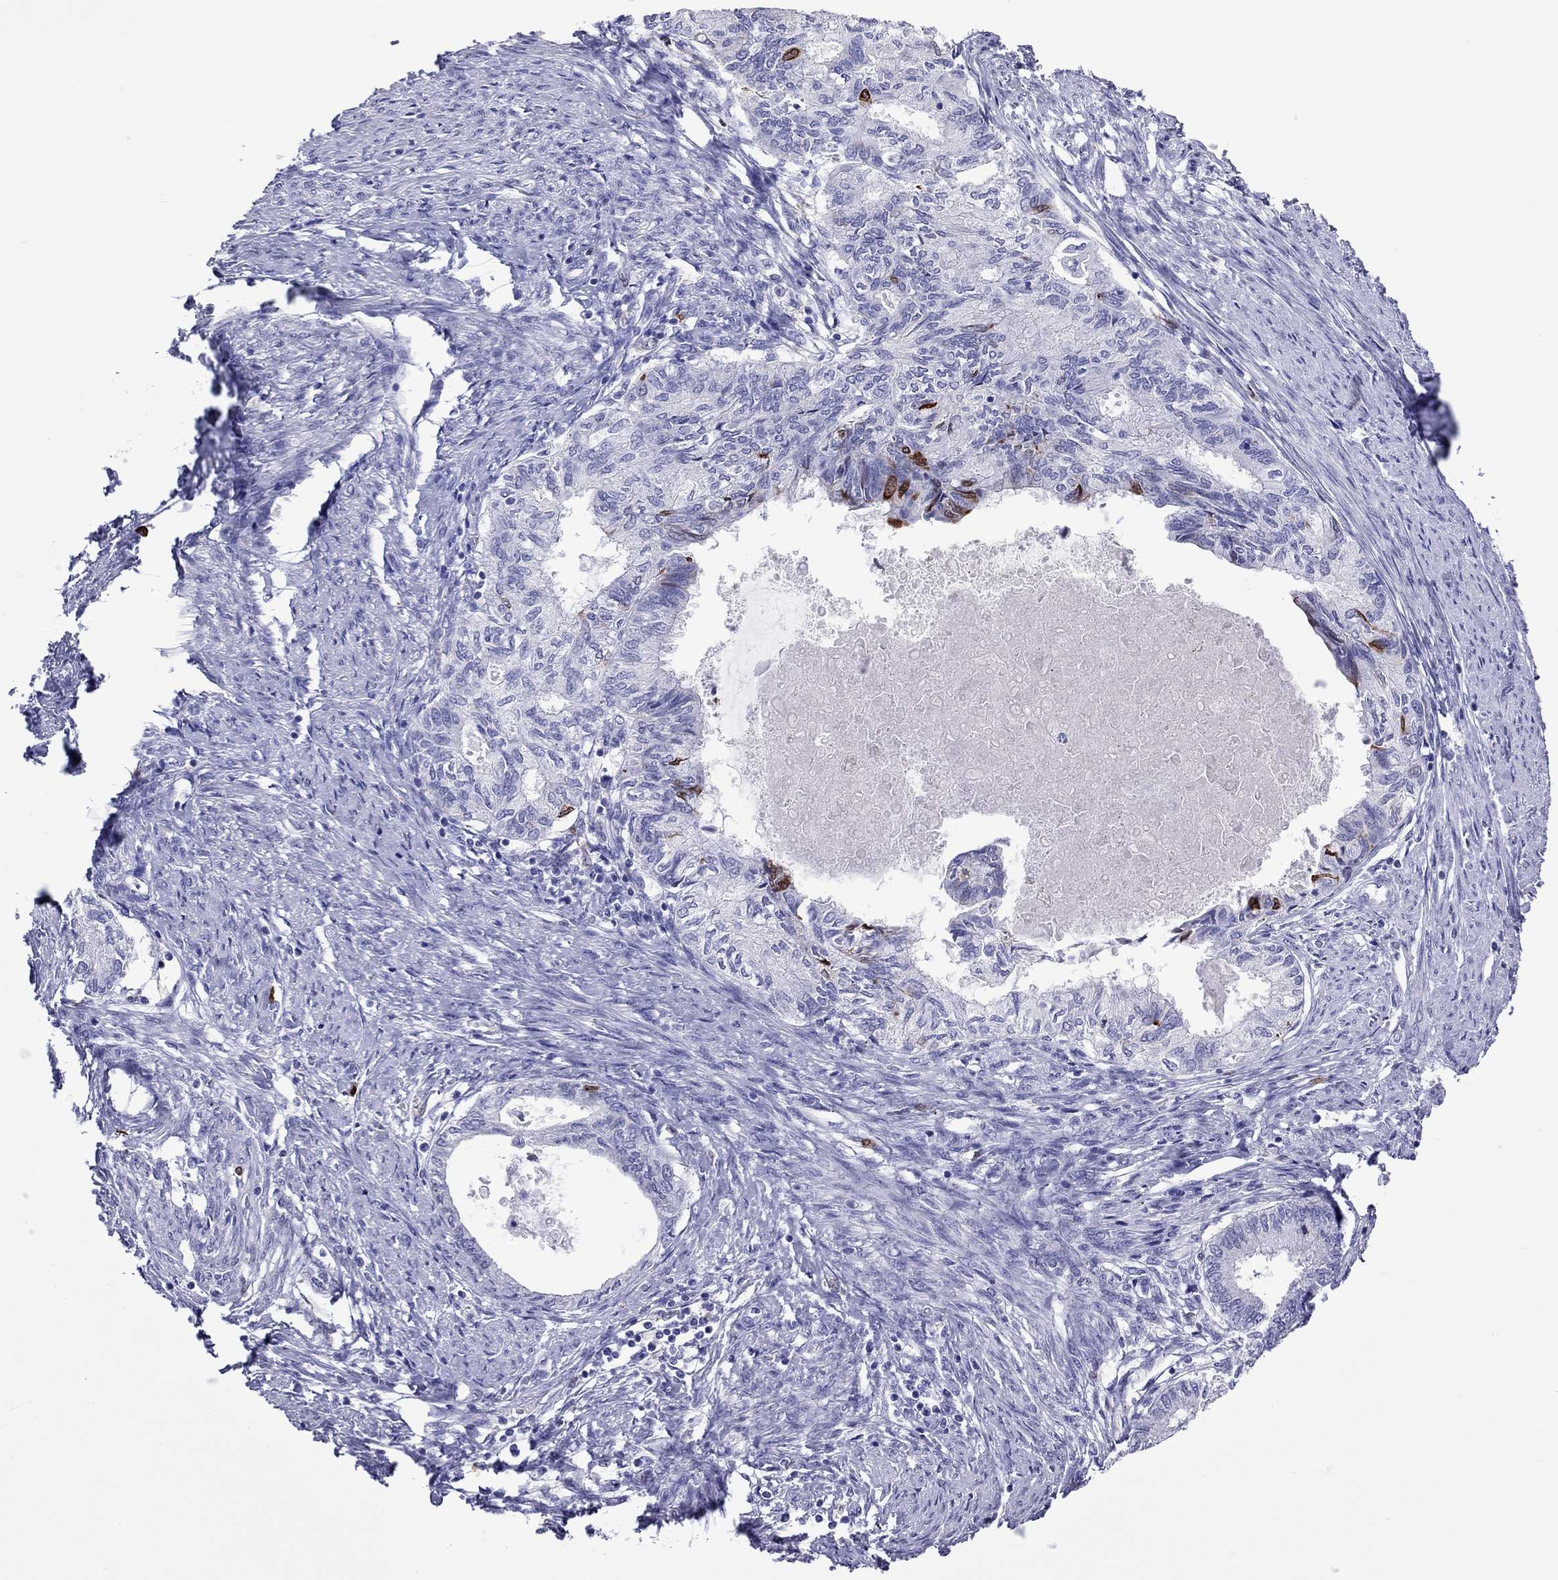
{"staining": {"intensity": "negative", "quantity": "none", "location": "none"}, "tissue": "endometrial cancer", "cell_type": "Tumor cells", "image_type": "cancer", "snomed": [{"axis": "morphology", "description": "Adenocarcinoma, NOS"}, {"axis": "topography", "description": "Endometrium"}], "caption": "Adenocarcinoma (endometrial) was stained to show a protein in brown. There is no significant positivity in tumor cells. (DAB immunohistochemistry (IHC) visualized using brightfield microscopy, high magnification).", "gene": "ADORA2A", "patient": {"sex": "female", "age": 86}}